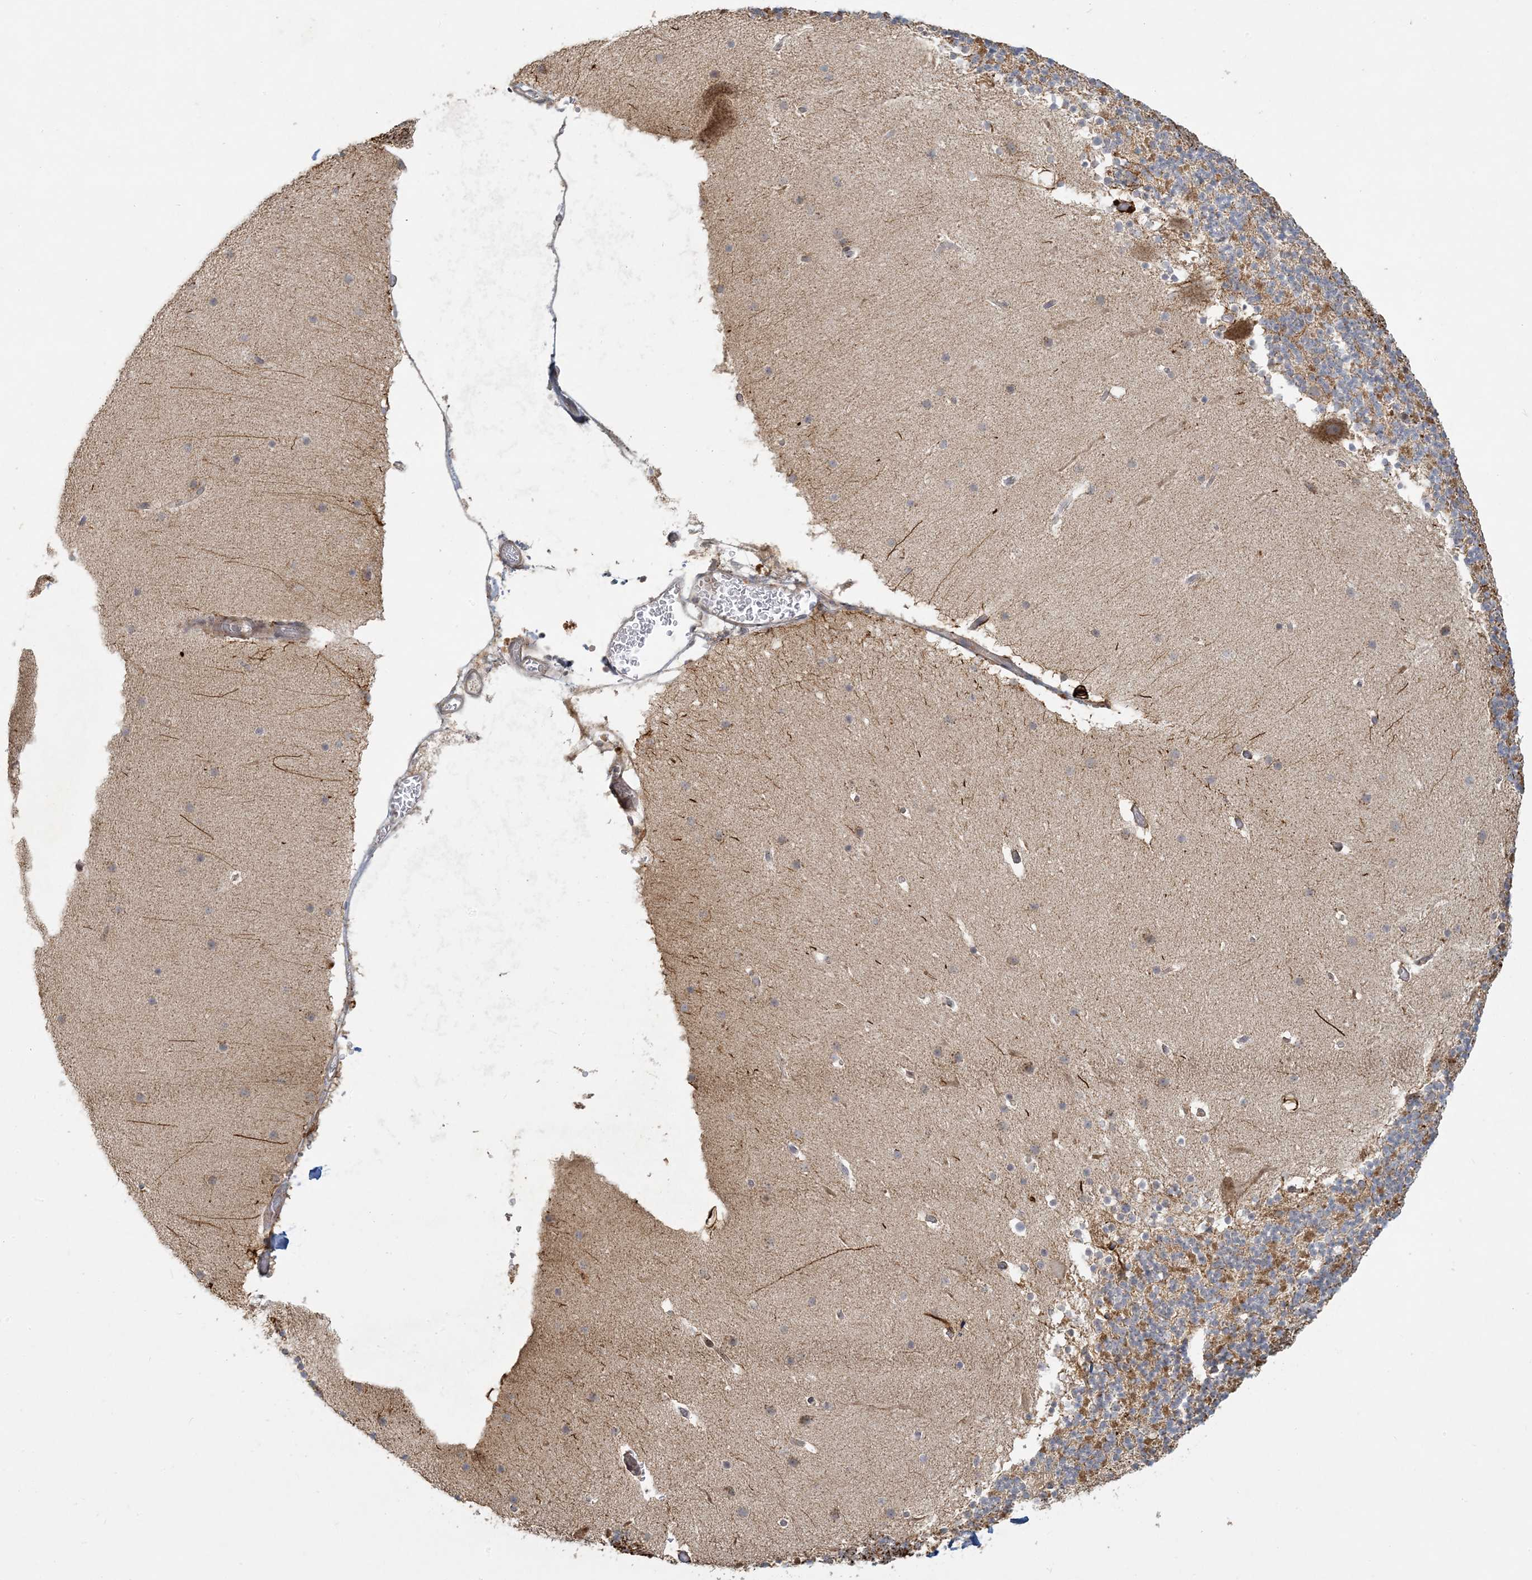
{"staining": {"intensity": "weak", "quantity": "<25%", "location": "cytoplasmic/membranous"}, "tissue": "cerebellum", "cell_type": "Cells in granular layer", "image_type": "normal", "snomed": [{"axis": "morphology", "description": "Normal tissue, NOS"}, {"axis": "topography", "description": "Cerebellum"}], "caption": "Cerebellum stained for a protein using IHC displays no expression cells in granular layer.", "gene": "MCAT", "patient": {"sex": "male", "age": 57}}